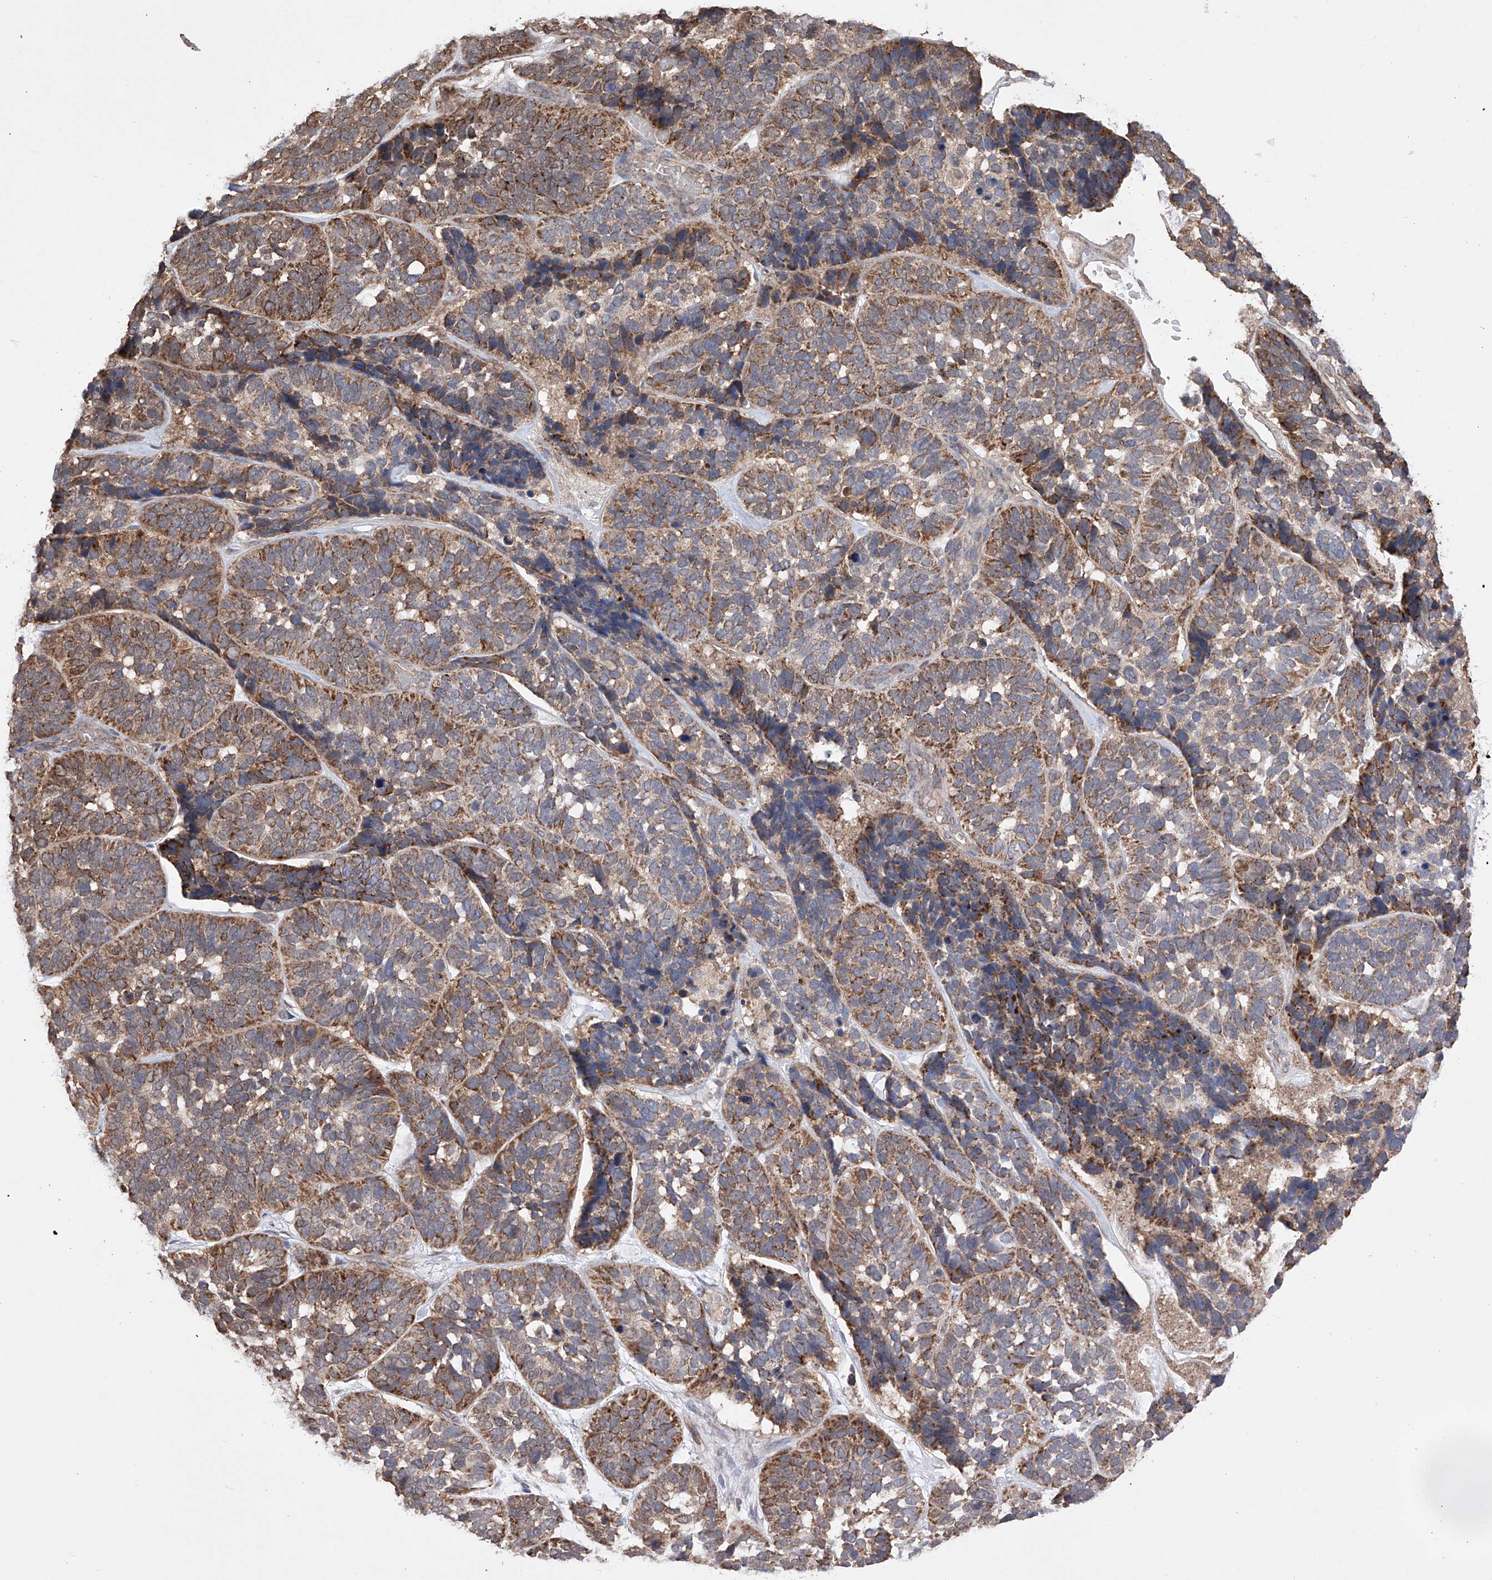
{"staining": {"intensity": "moderate", "quantity": ">75%", "location": "cytoplasmic/membranous"}, "tissue": "skin cancer", "cell_type": "Tumor cells", "image_type": "cancer", "snomed": [{"axis": "morphology", "description": "Basal cell carcinoma"}, {"axis": "topography", "description": "Skin"}], "caption": "Approximately >75% of tumor cells in human basal cell carcinoma (skin) reveal moderate cytoplasmic/membranous protein positivity as visualized by brown immunohistochemical staining.", "gene": "SDHAF4", "patient": {"sex": "male", "age": 62}}